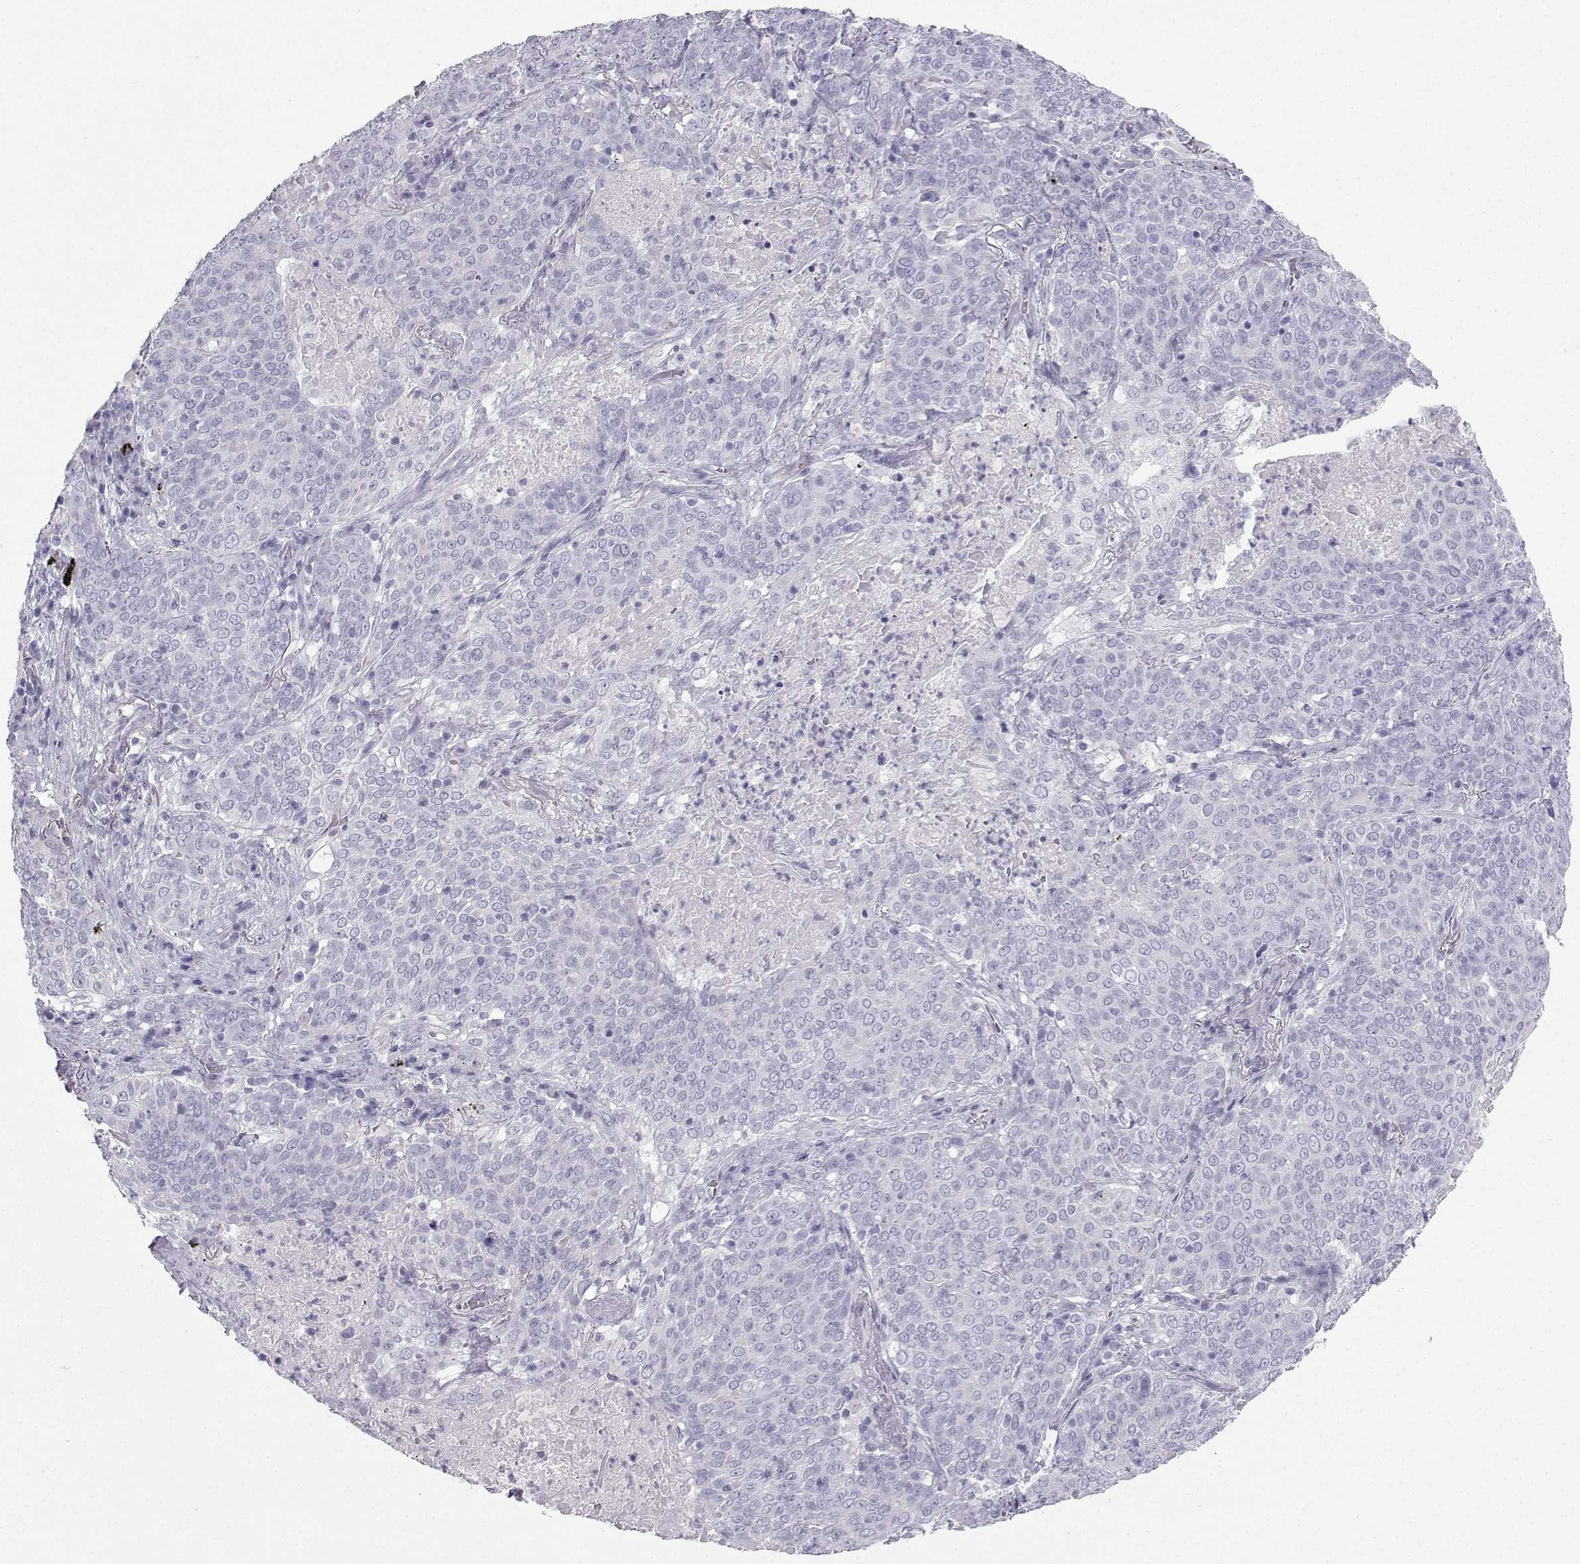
{"staining": {"intensity": "negative", "quantity": "none", "location": "none"}, "tissue": "lung cancer", "cell_type": "Tumor cells", "image_type": "cancer", "snomed": [{"axis": "morphology", "description": "Squamous cell carcinoma, NOS"}, {"axis": "topography", "description": "Lung"}], "caption": "A histopathology image of human lung cancer (squamous cell carcinoma) is negative for staining in tumor cells.", "gene": "IQCD", "patient": {"sex": "male", "age": 82}}